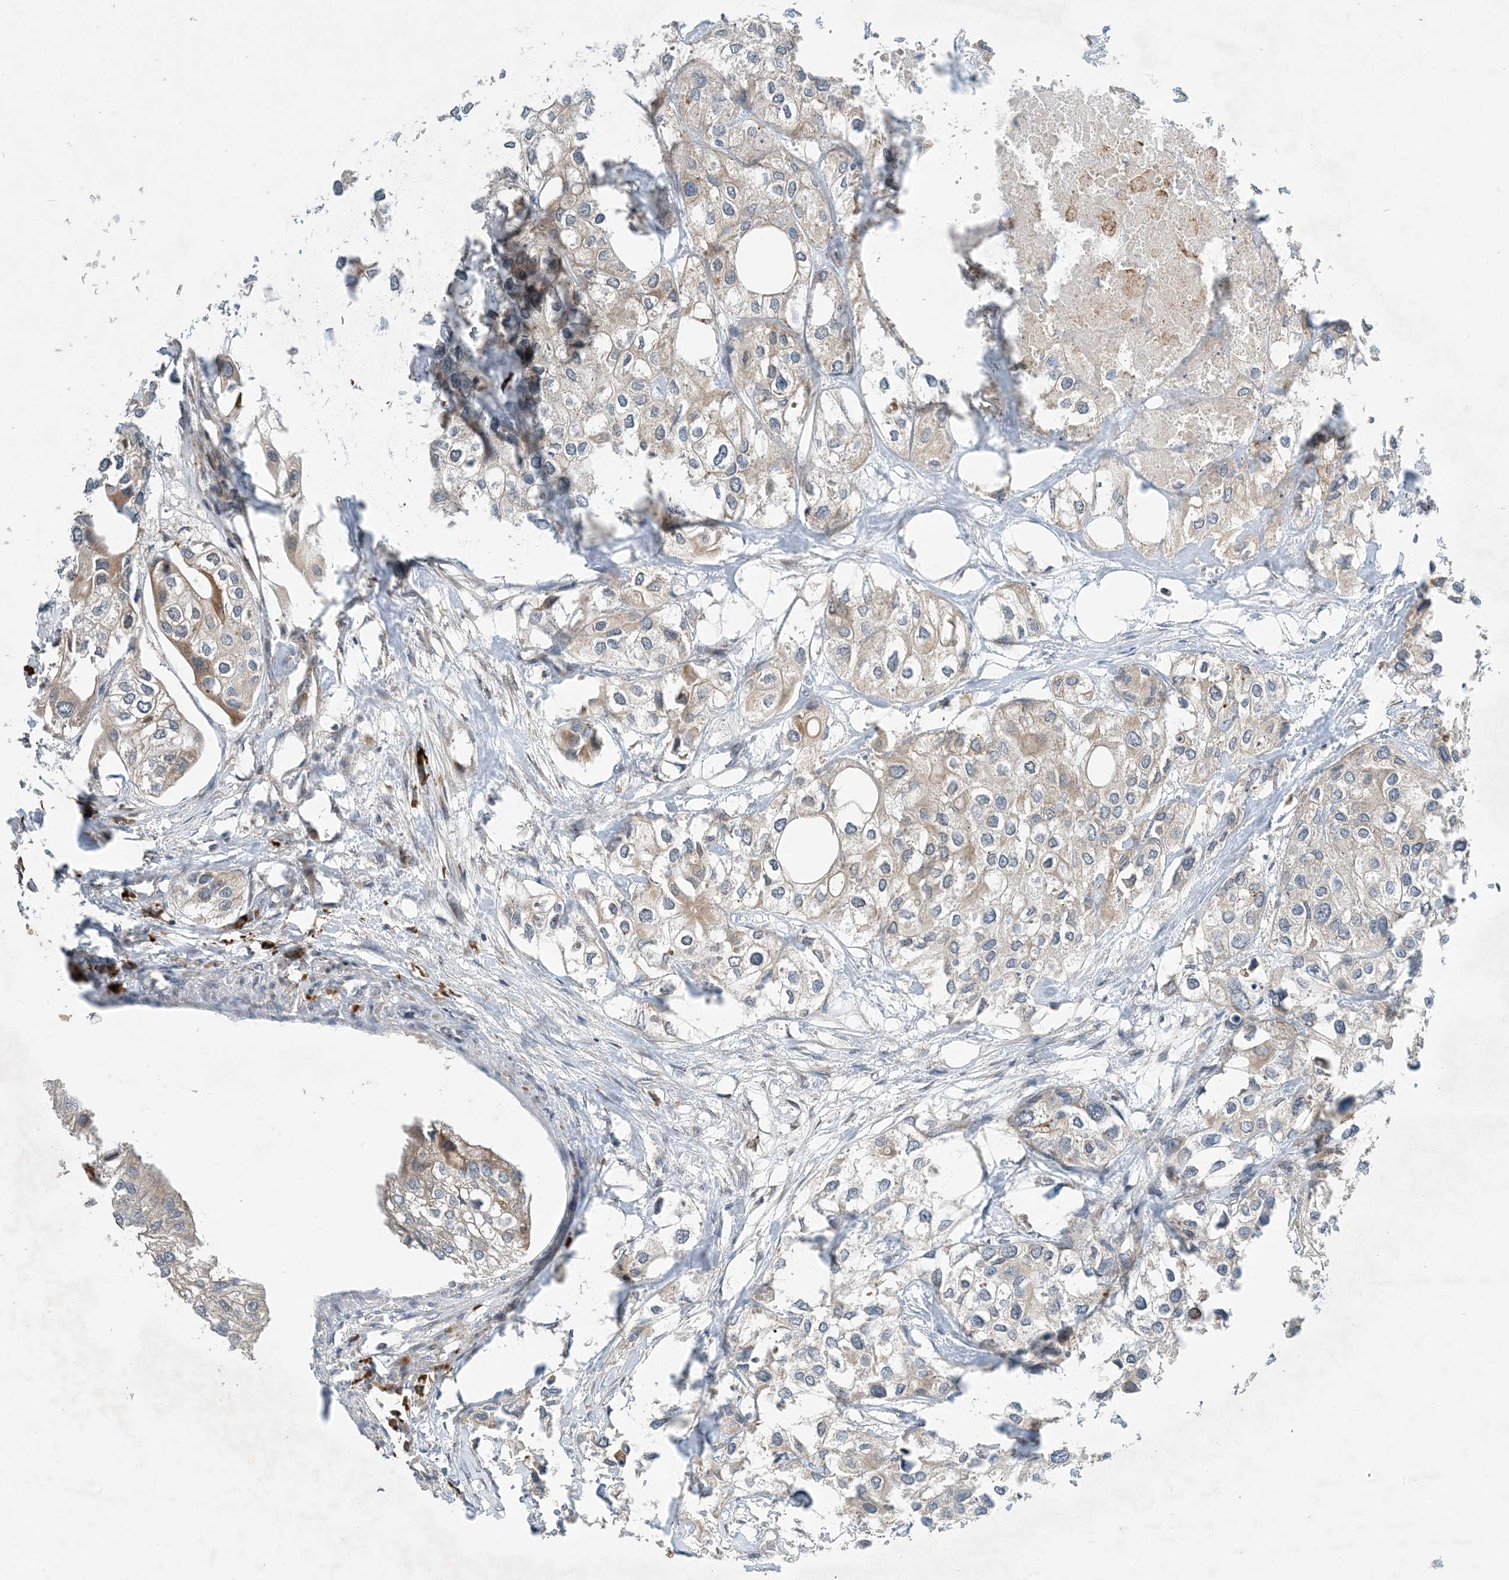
{"staining": {"intensity": "weak", "quantity": "<25%", "location": "cytoplasmic/membranous"}, "tissue": "urothelial cancer", "cell_type": "Tumor cells", "image_type": "cancer", "snomed": [{"axis": "morphology", "description": "Urothelial carcinoma, High grade"}, {"axis": "topography", "description": "Urinary bladder"}], "caption": "Tumor cells are negative for protein expression in human high-grade urothelial carcinoma.", "gene": "PHOSPHO2", "patient": {"sex": "male", "age": 64}}